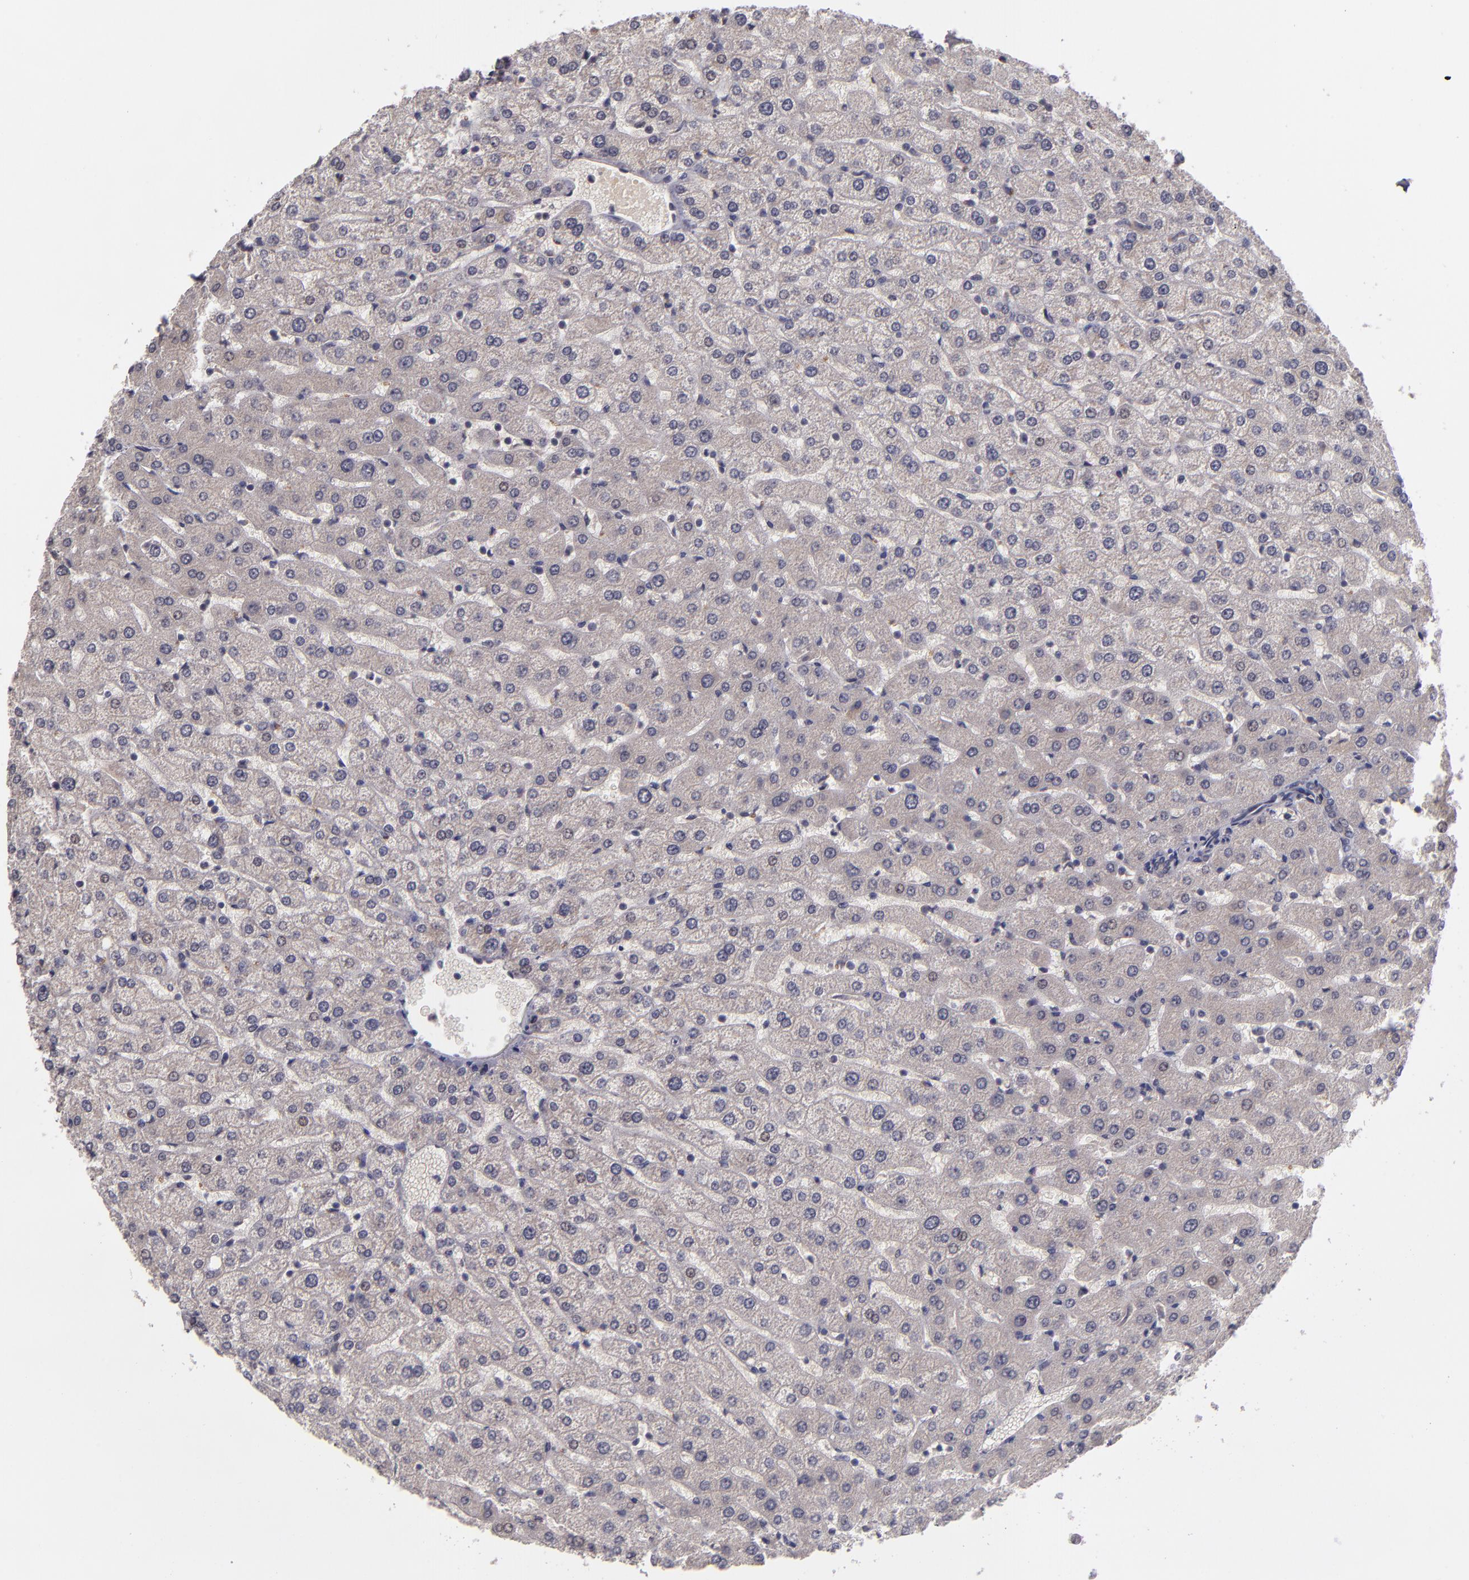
{"staining": {"intensity": "negative", "quantity": "none", "location": "none"}, "tissue": "liver", "cell_type": "Cholangiocytes", "image_type": "normal", "snomed": [{"axis": "morphology", "description": "Normal tissue, NOS"}, {"axis": "morphology", "description": "Fibrosis, NOS"}, {"axis": "topography", "description": "Liver"}], "caption": "IHC photomicrograph of normal liver: liver stained with DAB (3,3'-diaminobenzidine) displays no significant protein positivity in cholangiocytes.", "gene": "CDC7", "patient": {"sex": "female", "age": 29}}